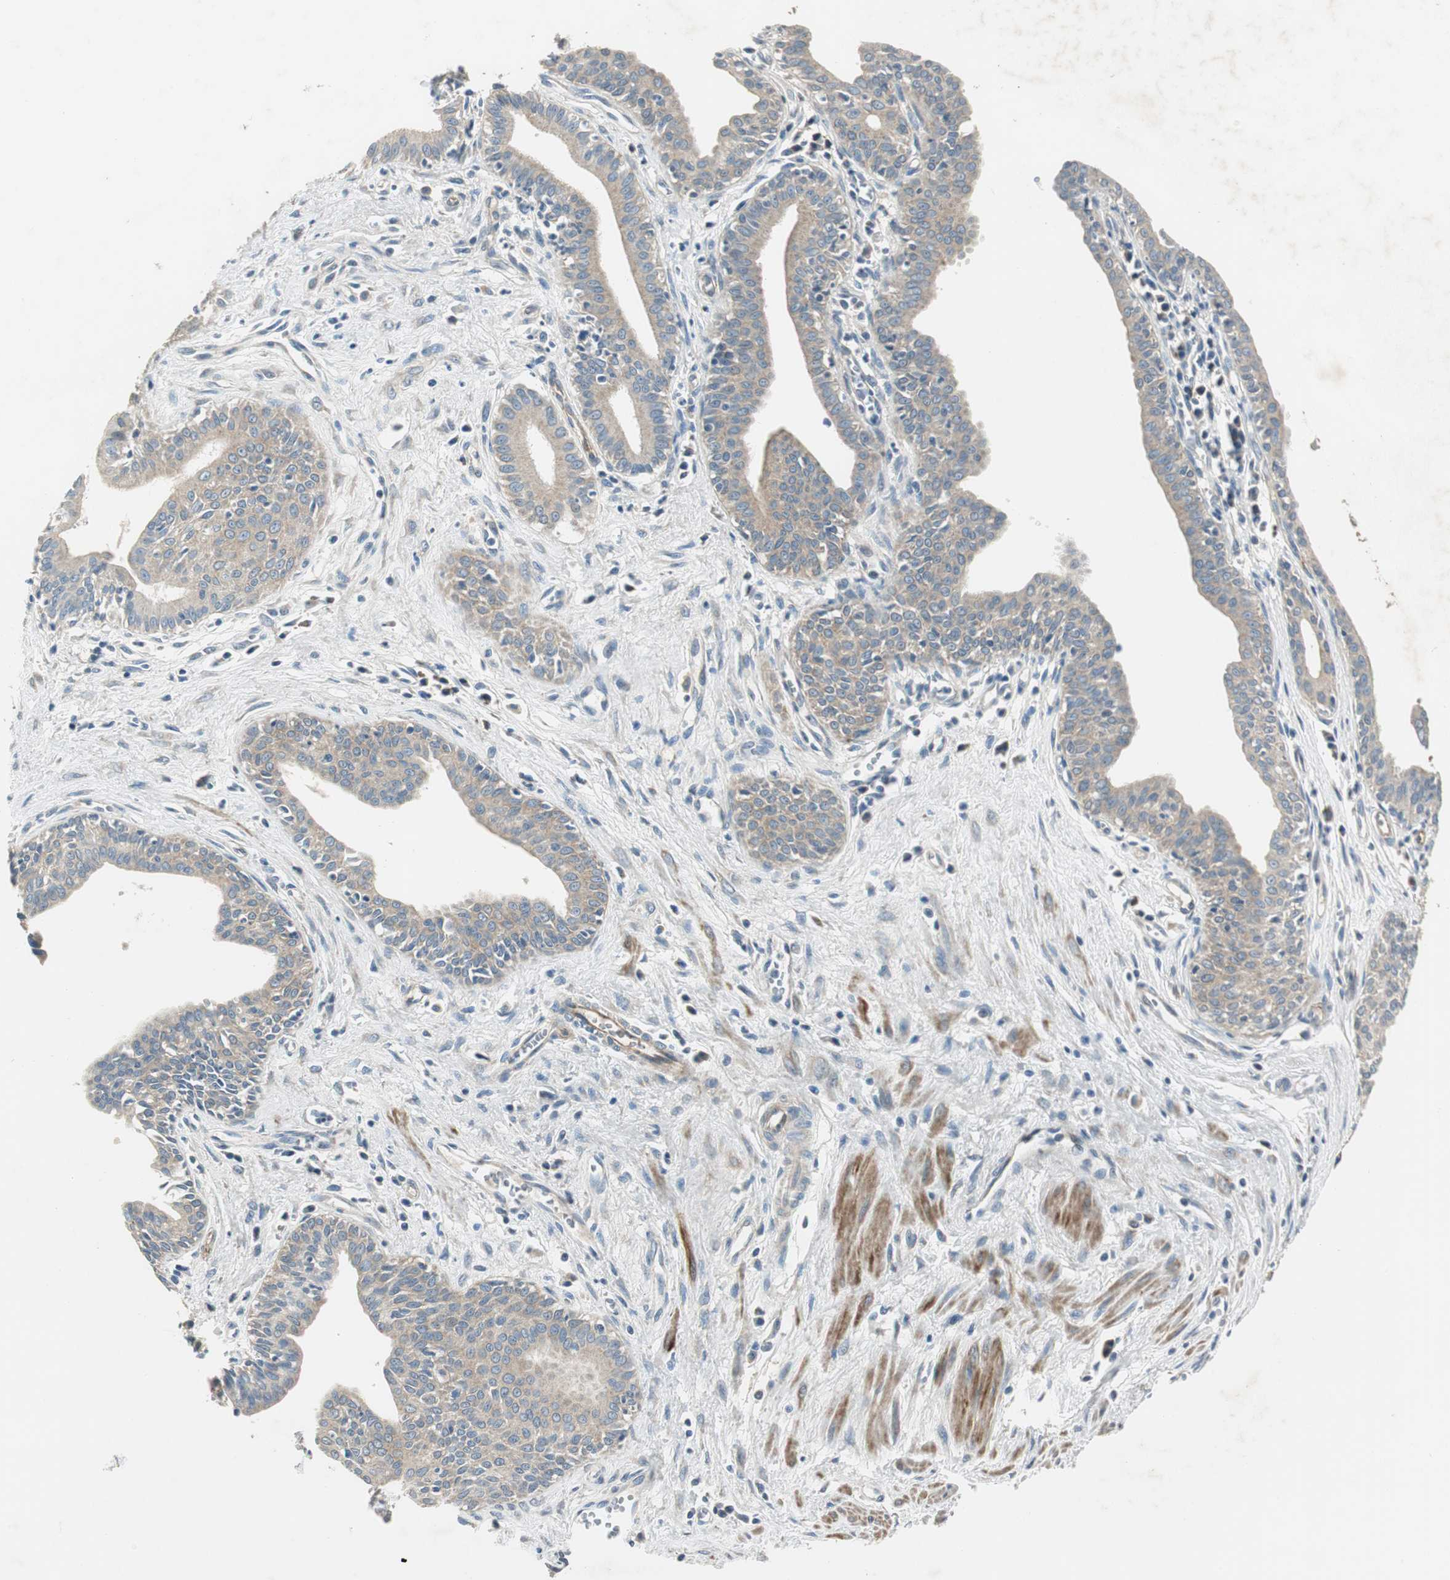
{"staining": {"intensity": "weak", "quantity": ">75%", "location": "cytoplasmic/membranous"}, "tissue": "pancreatic cancer", "cell_type": "Tumor cells", "image_type": "cancer", "snomed": [{"axis": "morphology", "description": "Normal tissue, NOS"}, {"axis": "topography", "description": "Lymph node"}], "caption": "This is a photomicrograph of IHC staining of pancreatic cancer, which shows weak staining in the cytoplasmic/membranous of tumor cells.", "gene": "MSTO1", "patient": {"sex": "male", "age": 50}}